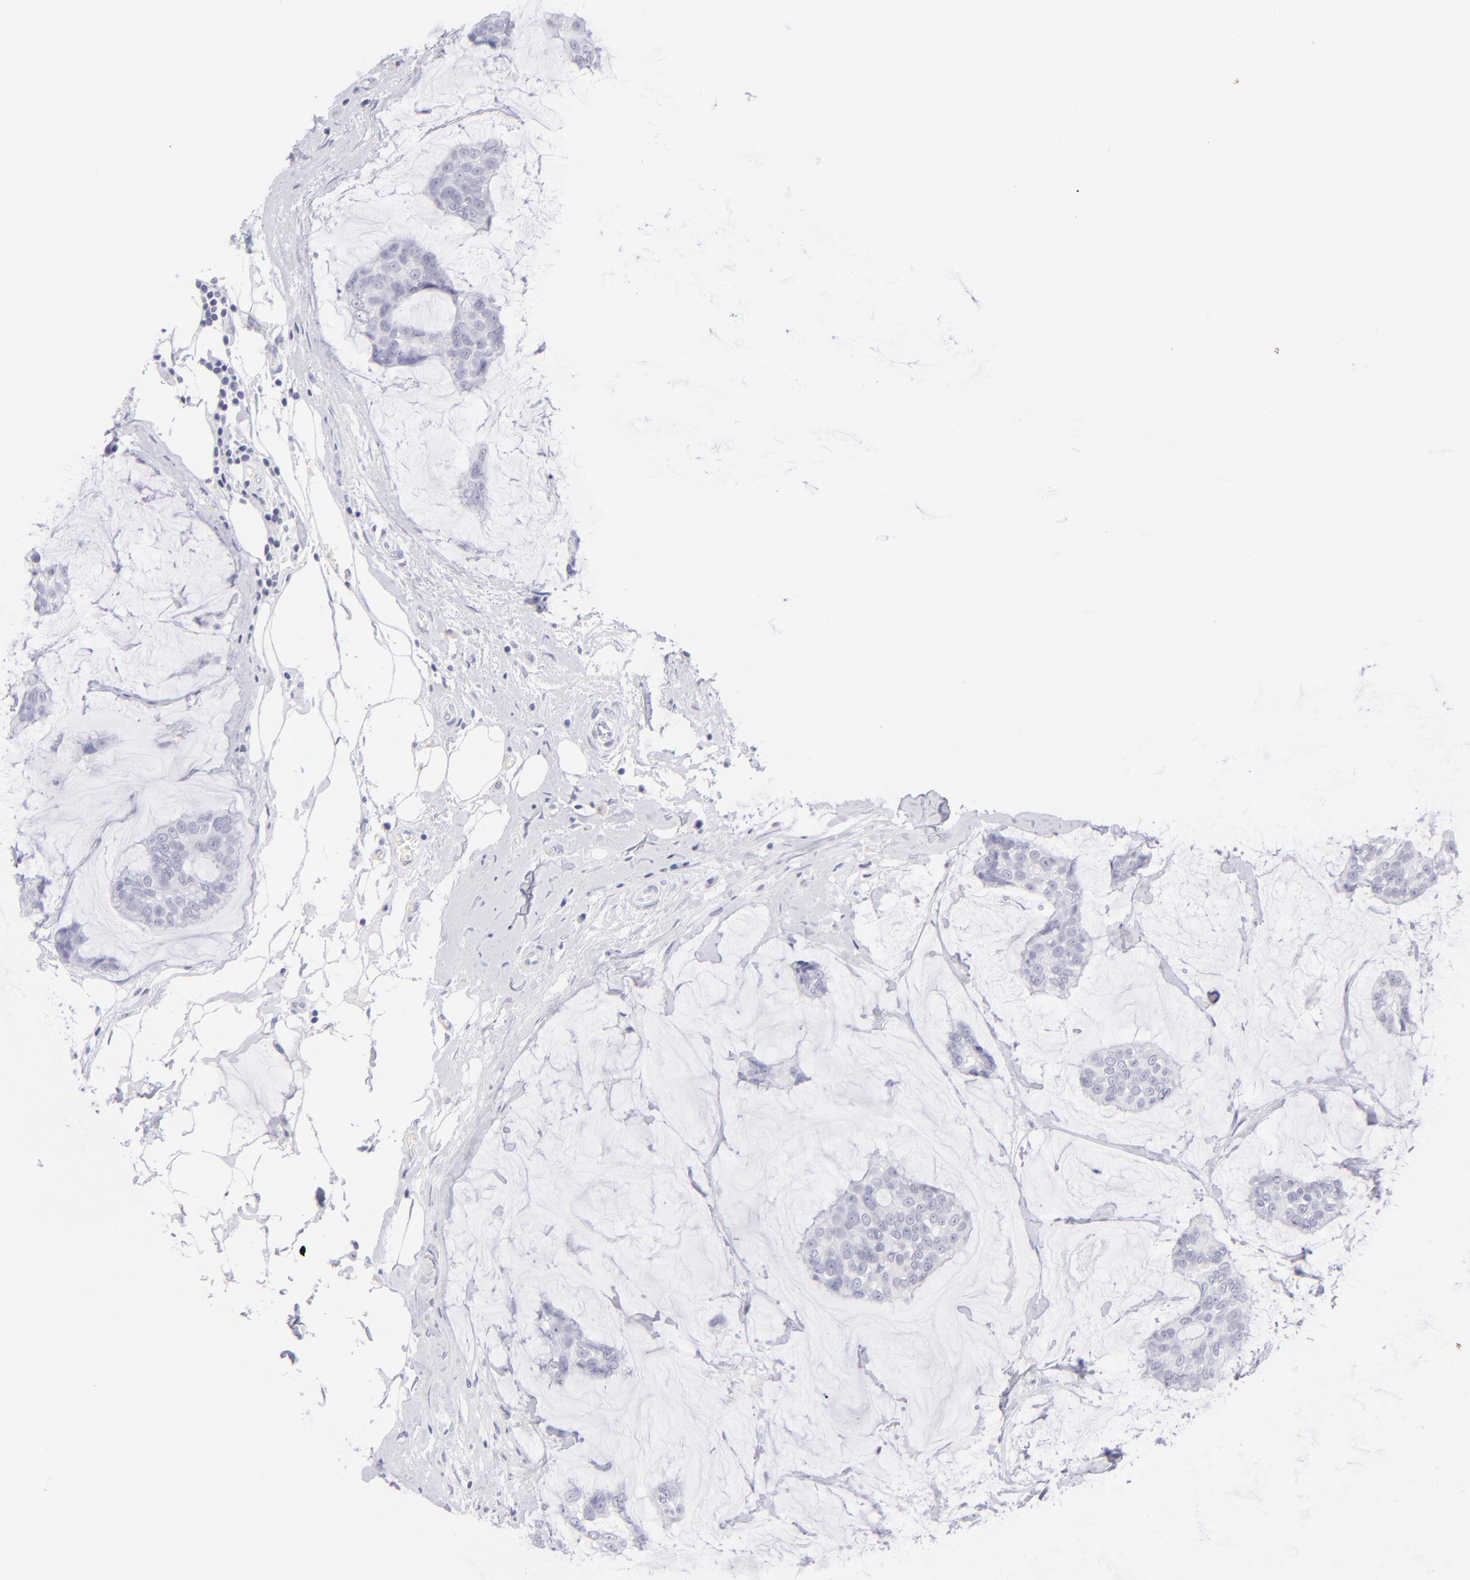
{"staining": {"intensity": "negative", "quantity": "none", "location": "none"}, "tissue": "breast cancer", "cell_type": "Tumor cells", "image_type": "cancer", "snomed": [{"axis": "morphology", "description": "Duct carcinoma"}, {"axis": "topography", "description": "Breast"}], "caption": "Immunohistochemical staining of breast cancer (infiltrating ductal carcinoma) demonstrates no significant expression in tumor cells.", "gene": "FCER2", "patient": {"sex": "female", "age": 93}}